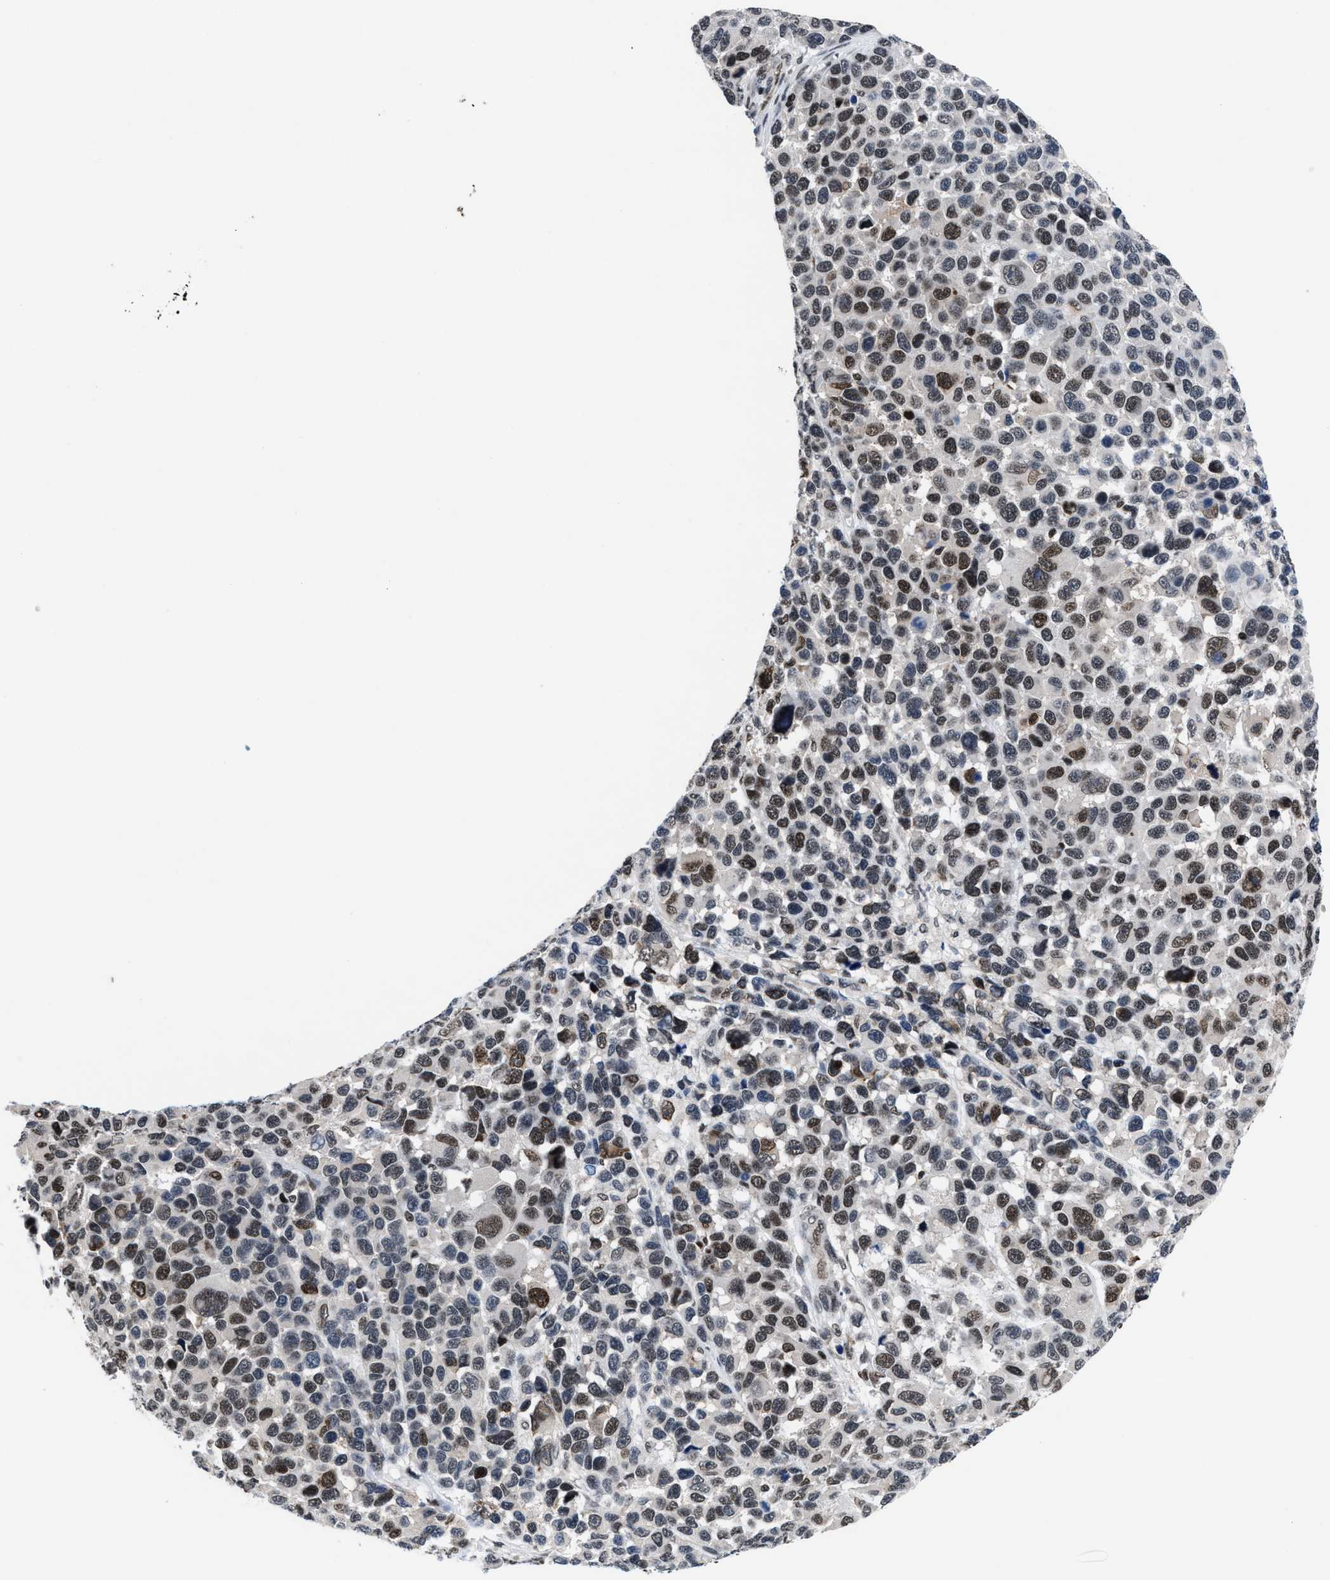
{"staining": {"intensity": "strong", "quantity": "25%-75%", "location": "nuclear"}, "tissue": "melanoma", "cell_type": "Tumor cells", "image_type": "cancer", "snomed": [{"axis": "morphology", "description": "Malignant melanoma, NOS"}, {"axis": "topography", "description": "Skin"}], "caption": "Immunohistochemistry (IHC) histopathology image of neoplastic tissue: melanoma stained using IHC exhibits high levels of strong protein expression localized specifically in the nuclear of tumor cells, appearing as a nuclear brown color.", "gene": "WDR81", "patient": {"sex": "male", "age": 53}}